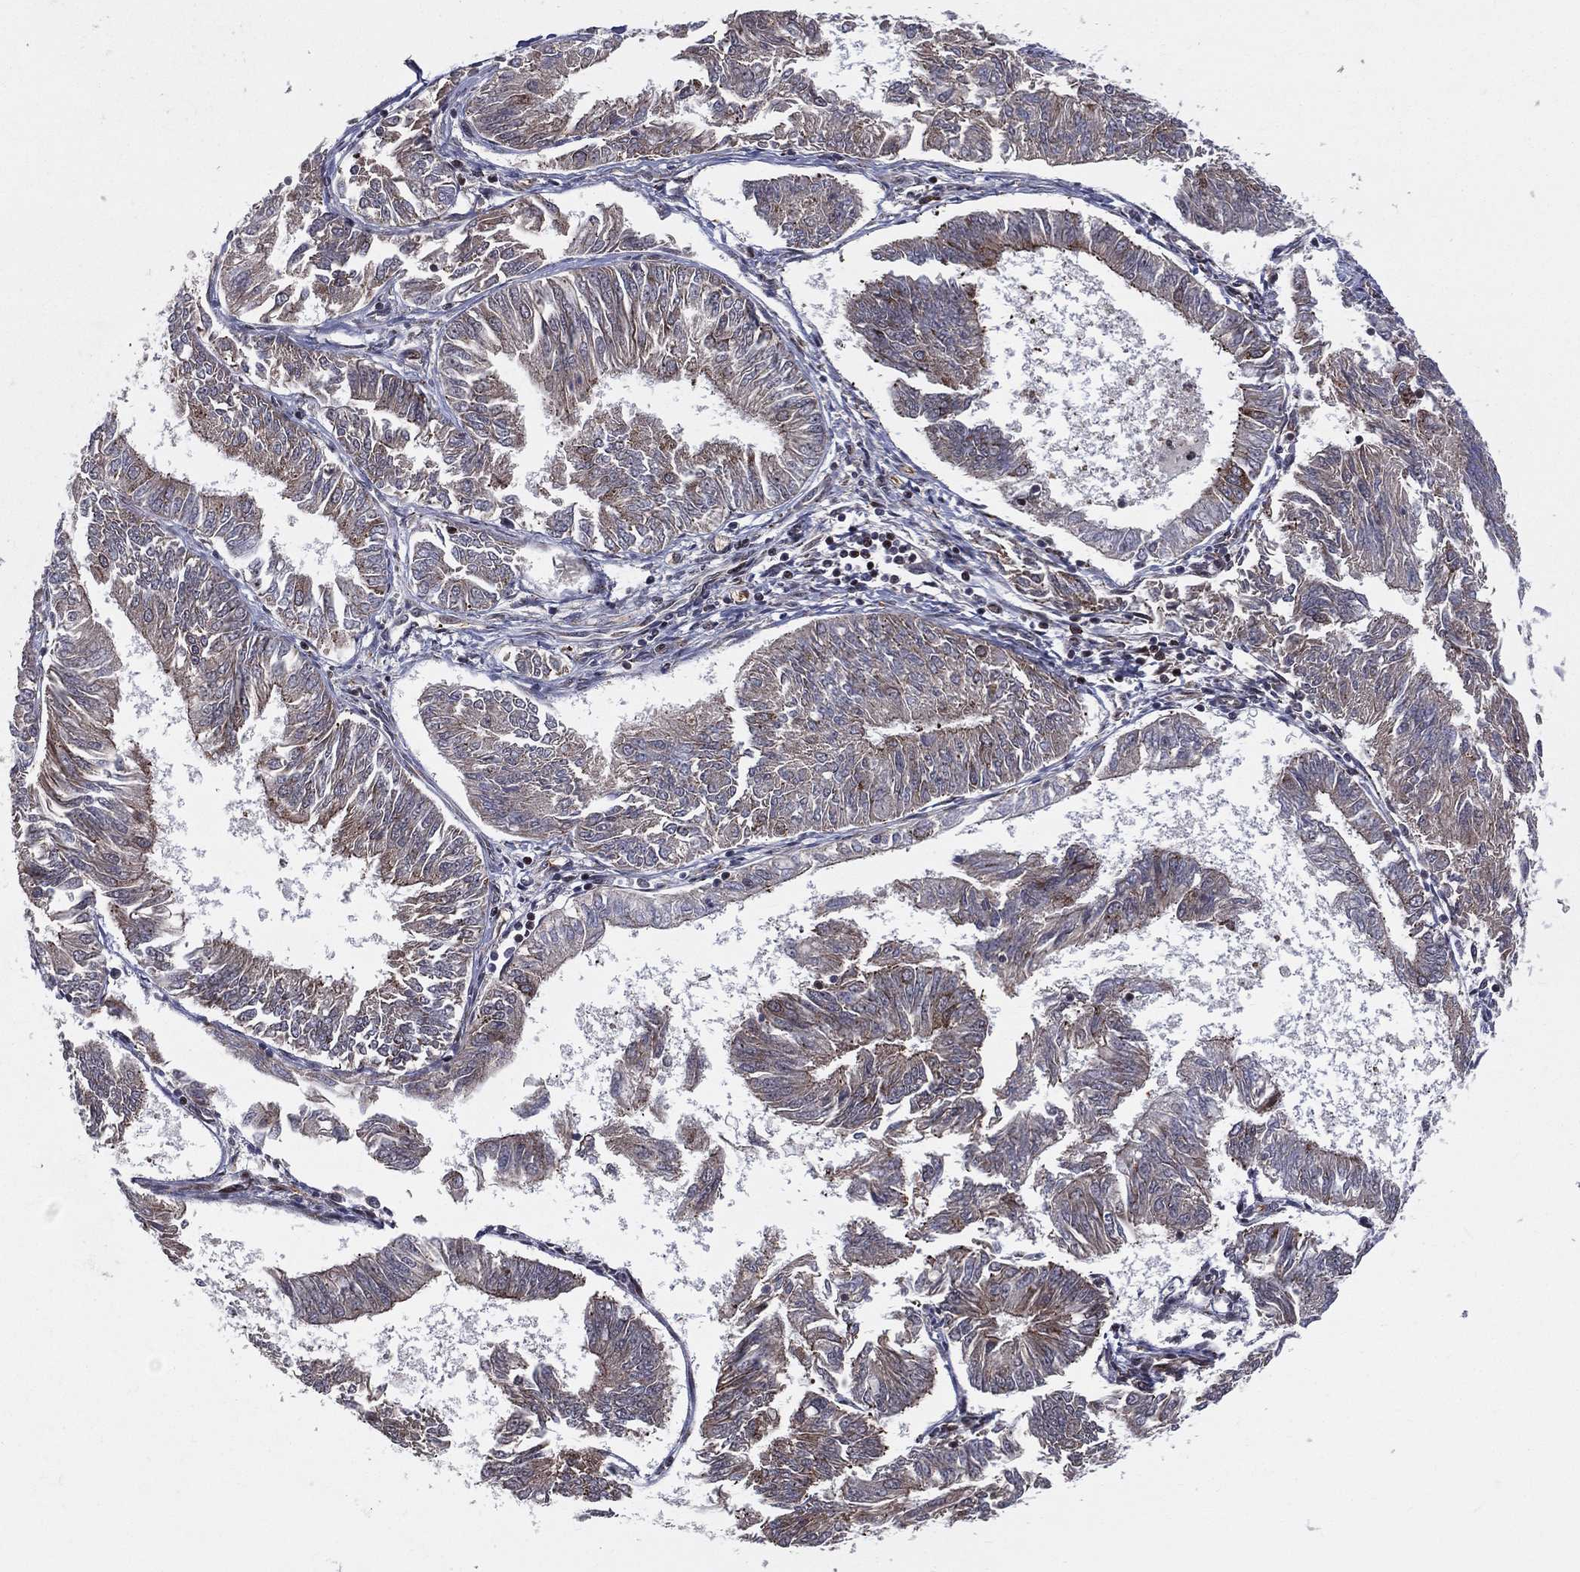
{"staining": {"intensity": "strong", "quantity": "25%-75%", "location": "cytoplasmic/membranous"}, "tissue": "endometrial cancer", "cell_type": "Tumor cells", "image_type": "cancer", "snomed": [{"axis": "morphology", "description": "Adenocarcinoma, NOS"}, {"axis": "topography", "description": "Endometrium"}], "caption": "About 25%-75% of tumor cells in human endometrial adenocarcinoma reveal strong cytoplasmic/membranous protein positivity as visualized by brown immunohistochemical staining.", "gene": "VHL", "patient": {"sex": "female", "age": 58}}